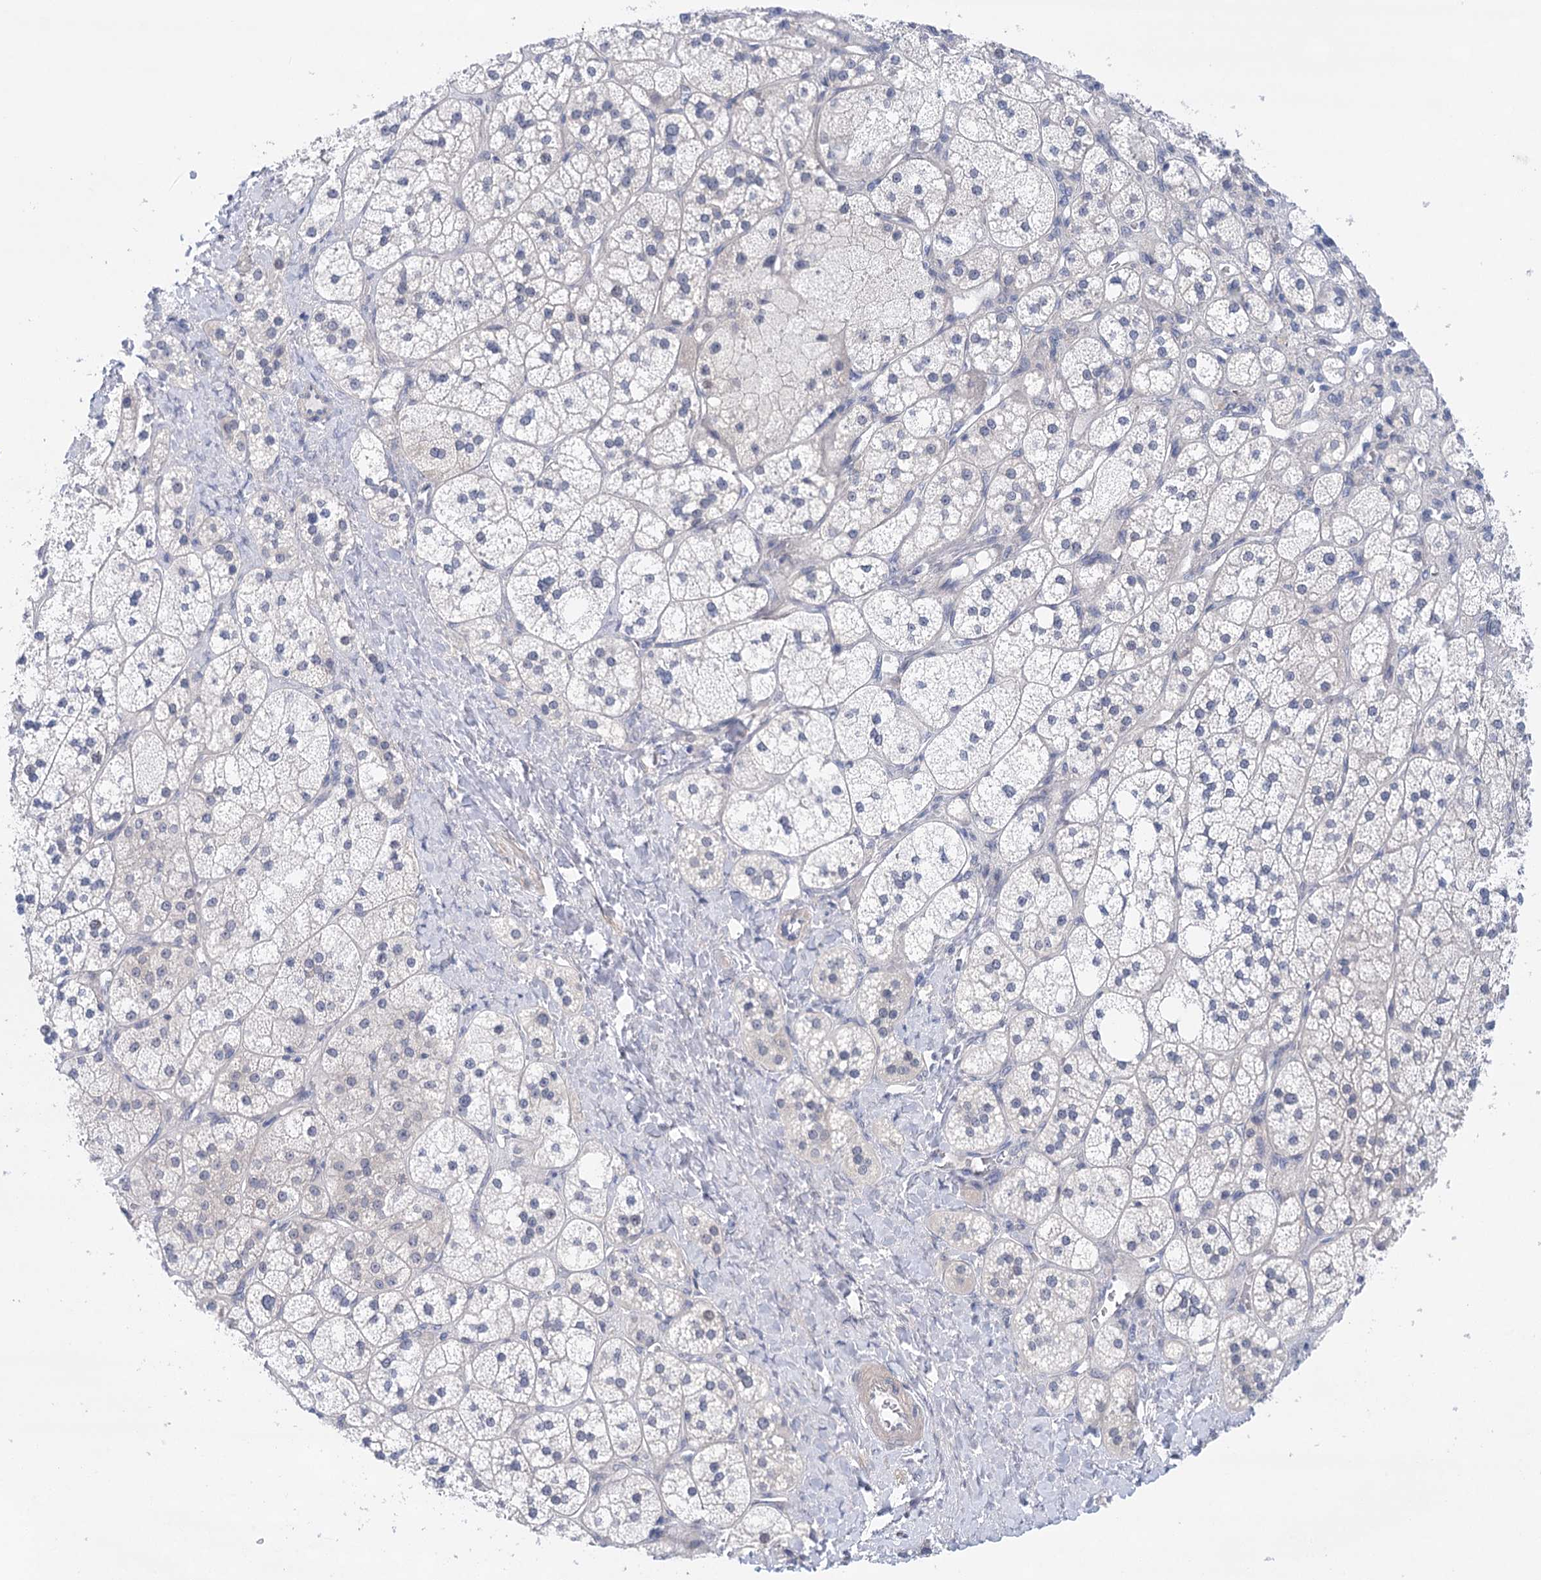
{"staining": {"intensity": "weak", "quantity": "<25%", "location": "cytoplasmic/membranous"}, "tissue": "adrenal gland", "cell_type": "Glandular cells", "image_type": "normal", "snomed": [{"axis": "morphology", "description": "Normal tissue, NOS"}, {"axis": "topography", "description": "Adrenal gland"}], "caption": "DAB immunohistochemical staining of unremarkable adrenal gland exhibits no significant expression in glandular cells.", "gene": "LALBA", "patient": {"sex": "male", "age": 61}}